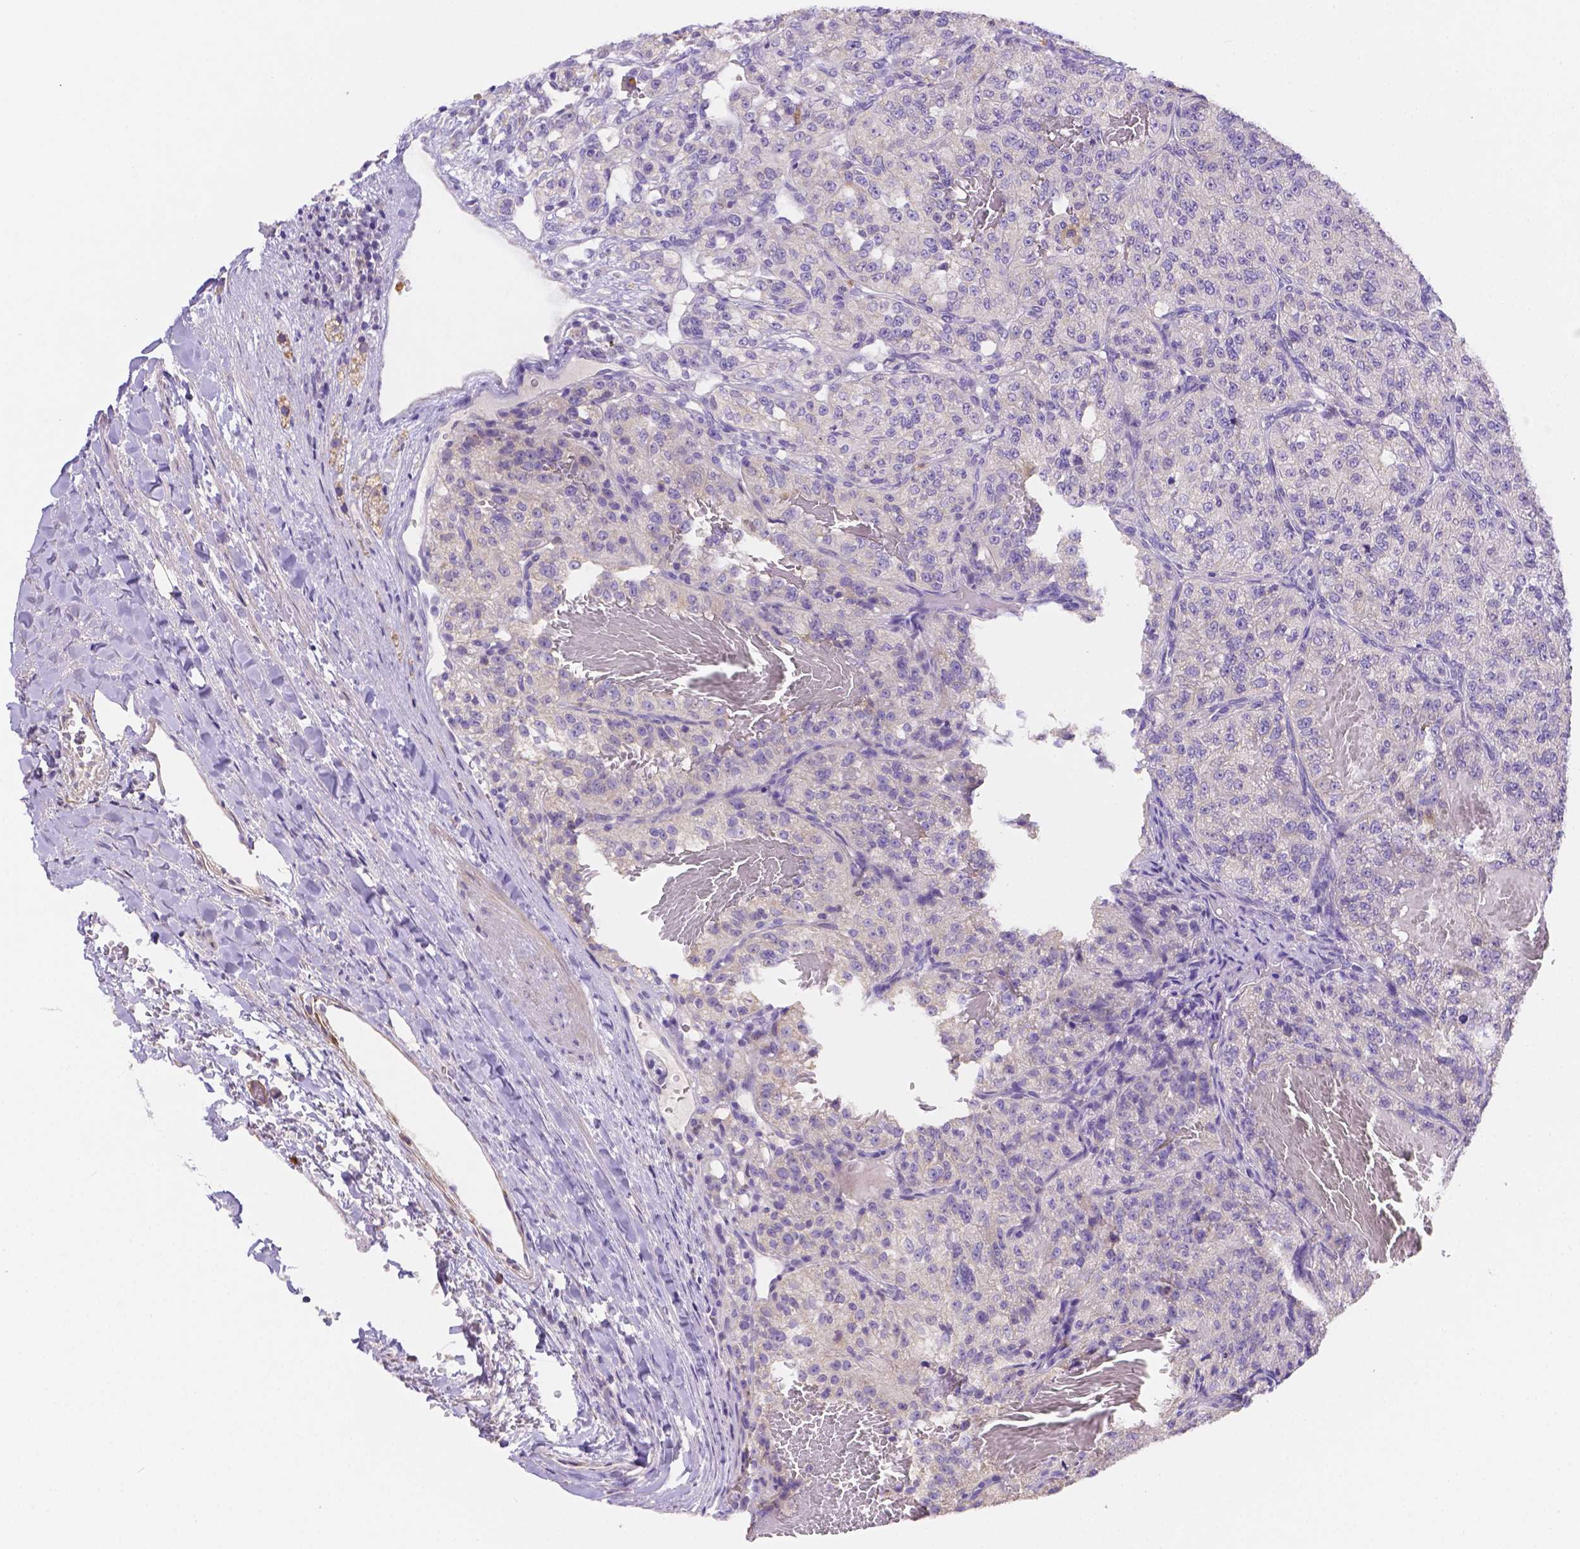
{"staining": {"intensity": "negative", "quantity": "none", "location": "none"}, "tissue": "renal cancer", "cell_type": "Tumor cells", "image_type": "cancer", "snomed": [{"axis": "morphology", "description": "Adenocarcinoma, NOS"}, {"axis": "topography", "description": "Kidney"}], "caption": "Immunohistochemical staining of human adenocarcinoma (renal) exhibits no significant positivity in tumor cells.", "gene": "NXPE2", "patient": {"sex": "female", "age": 63}}